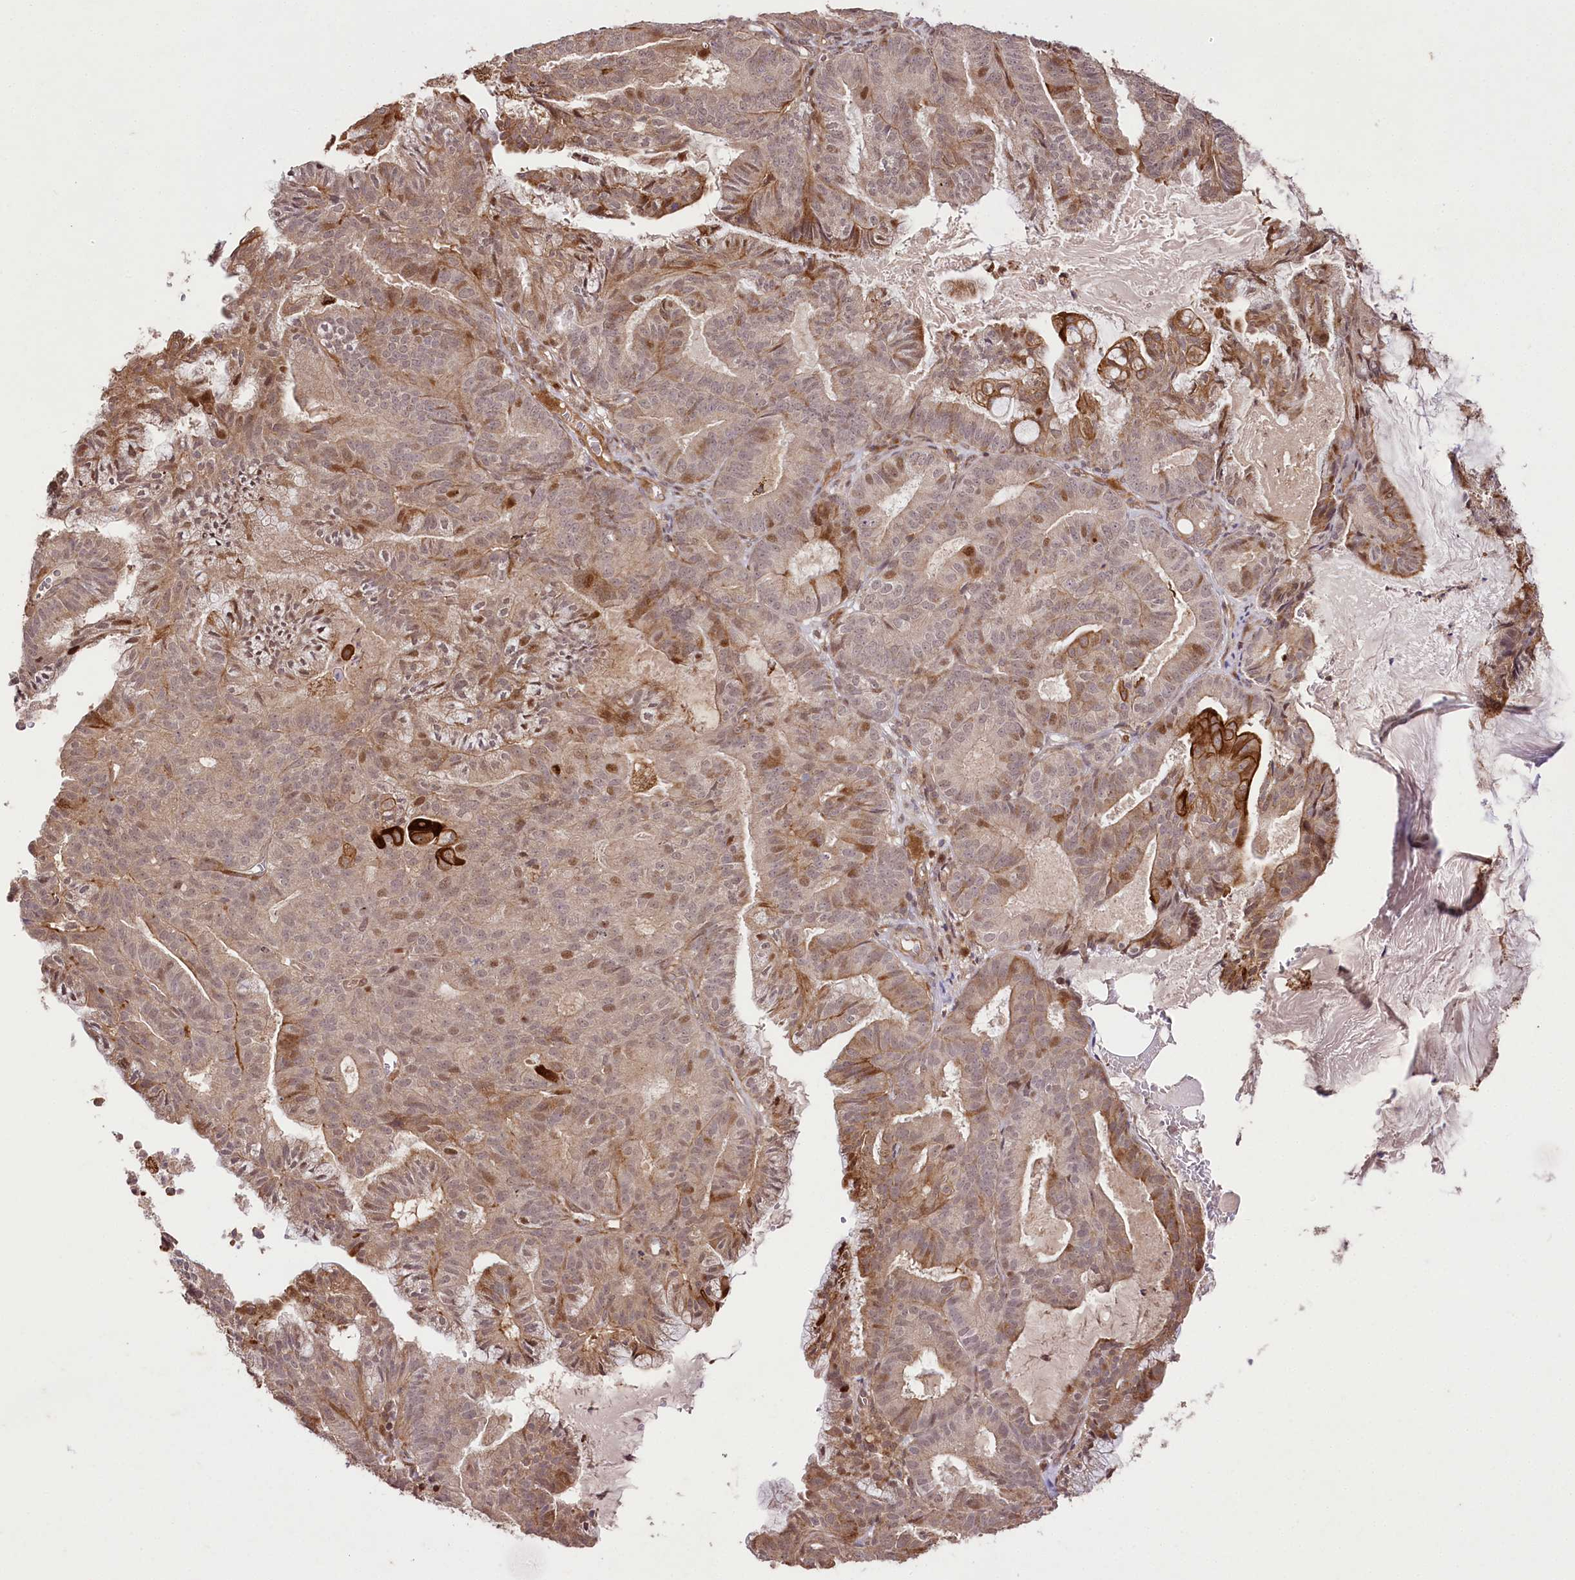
{"staining": {"intensity": "moderate", "quantity": "25%-75%", "location": "cytoplasmic/membranous,nuclear"}, "tissue": "endometrial cancer", "cell_type": "Tumor cells", "image_type": "cancer", "snomed": [{"axis": "morphology", "description": "Adenocarcinoma, NOS"}, {"axis": "topography", "description": "Endometrium"}], "caption": "A high-resolution image shows IHC staining of endometrial cancer, which exhibits moderate cytoplasmic/membranous and nuclear staining in approximately 25%-75% of tumor cells. (DAB (3,3'-diaminobenzidine) IHC with brightfield microscopy, high magnification).", "gene": "PHLDB1", "patient": {"sex": "female", "age": 86}}